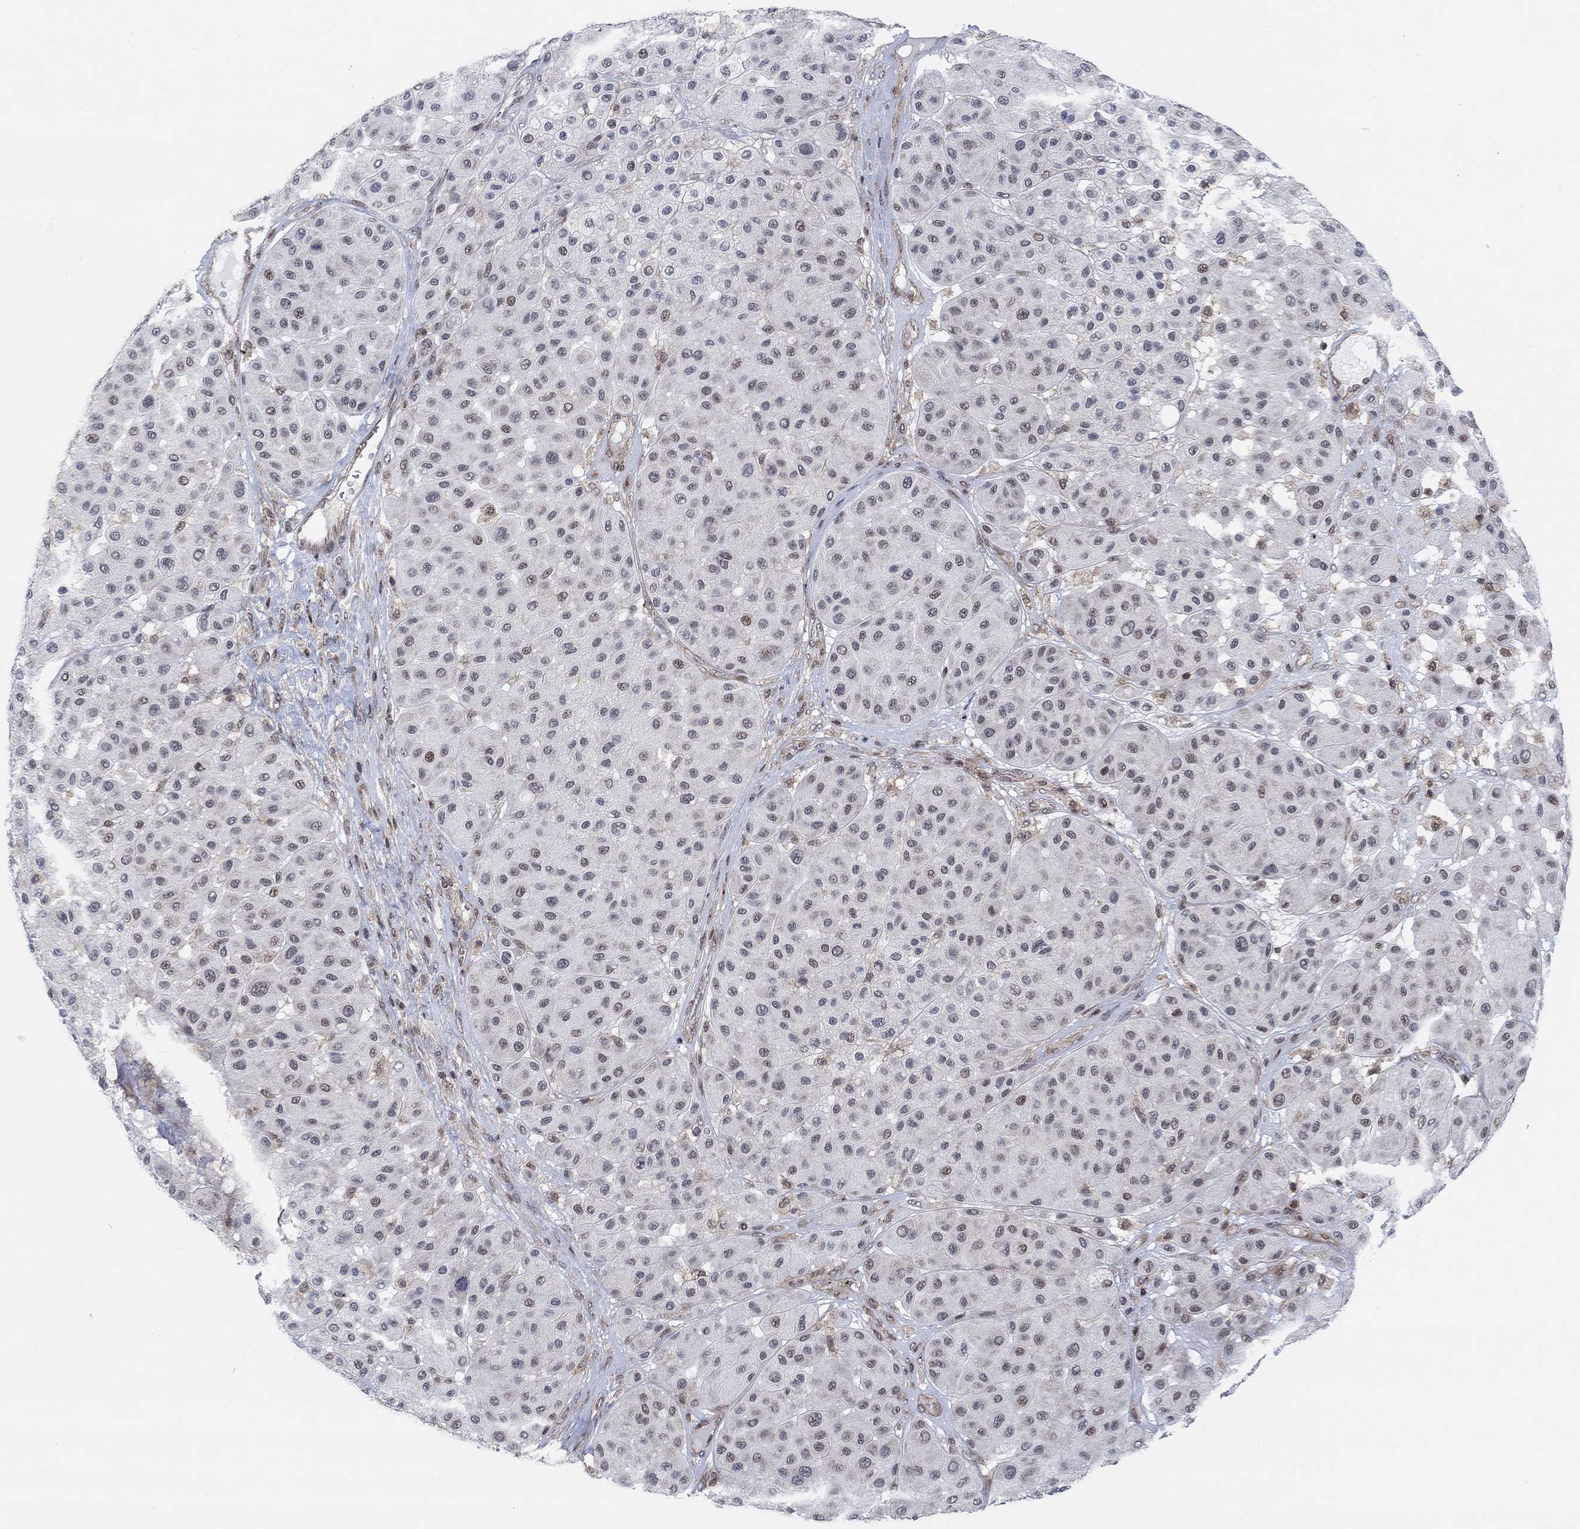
{"staining": {"intensity": "moderate", "quantity": "<25%", "location": "nuclear"}, "tissue": "melanoma", "cell_type": "Tumor cells", "image_type": "cancer", "snomed": [{"axis": "morphology", "description": "Malignant melanoma, Metastatic site"}, {"axis": "topography", "description": "Smooth muscle"}], "caption": "An image of malignant melanoma (metastatic site) stained for a protein shows moderate nuclear brown staining in tumor cells.", "gene": "PWWP2B", "patient": {"sex": "male", "age": 41}}